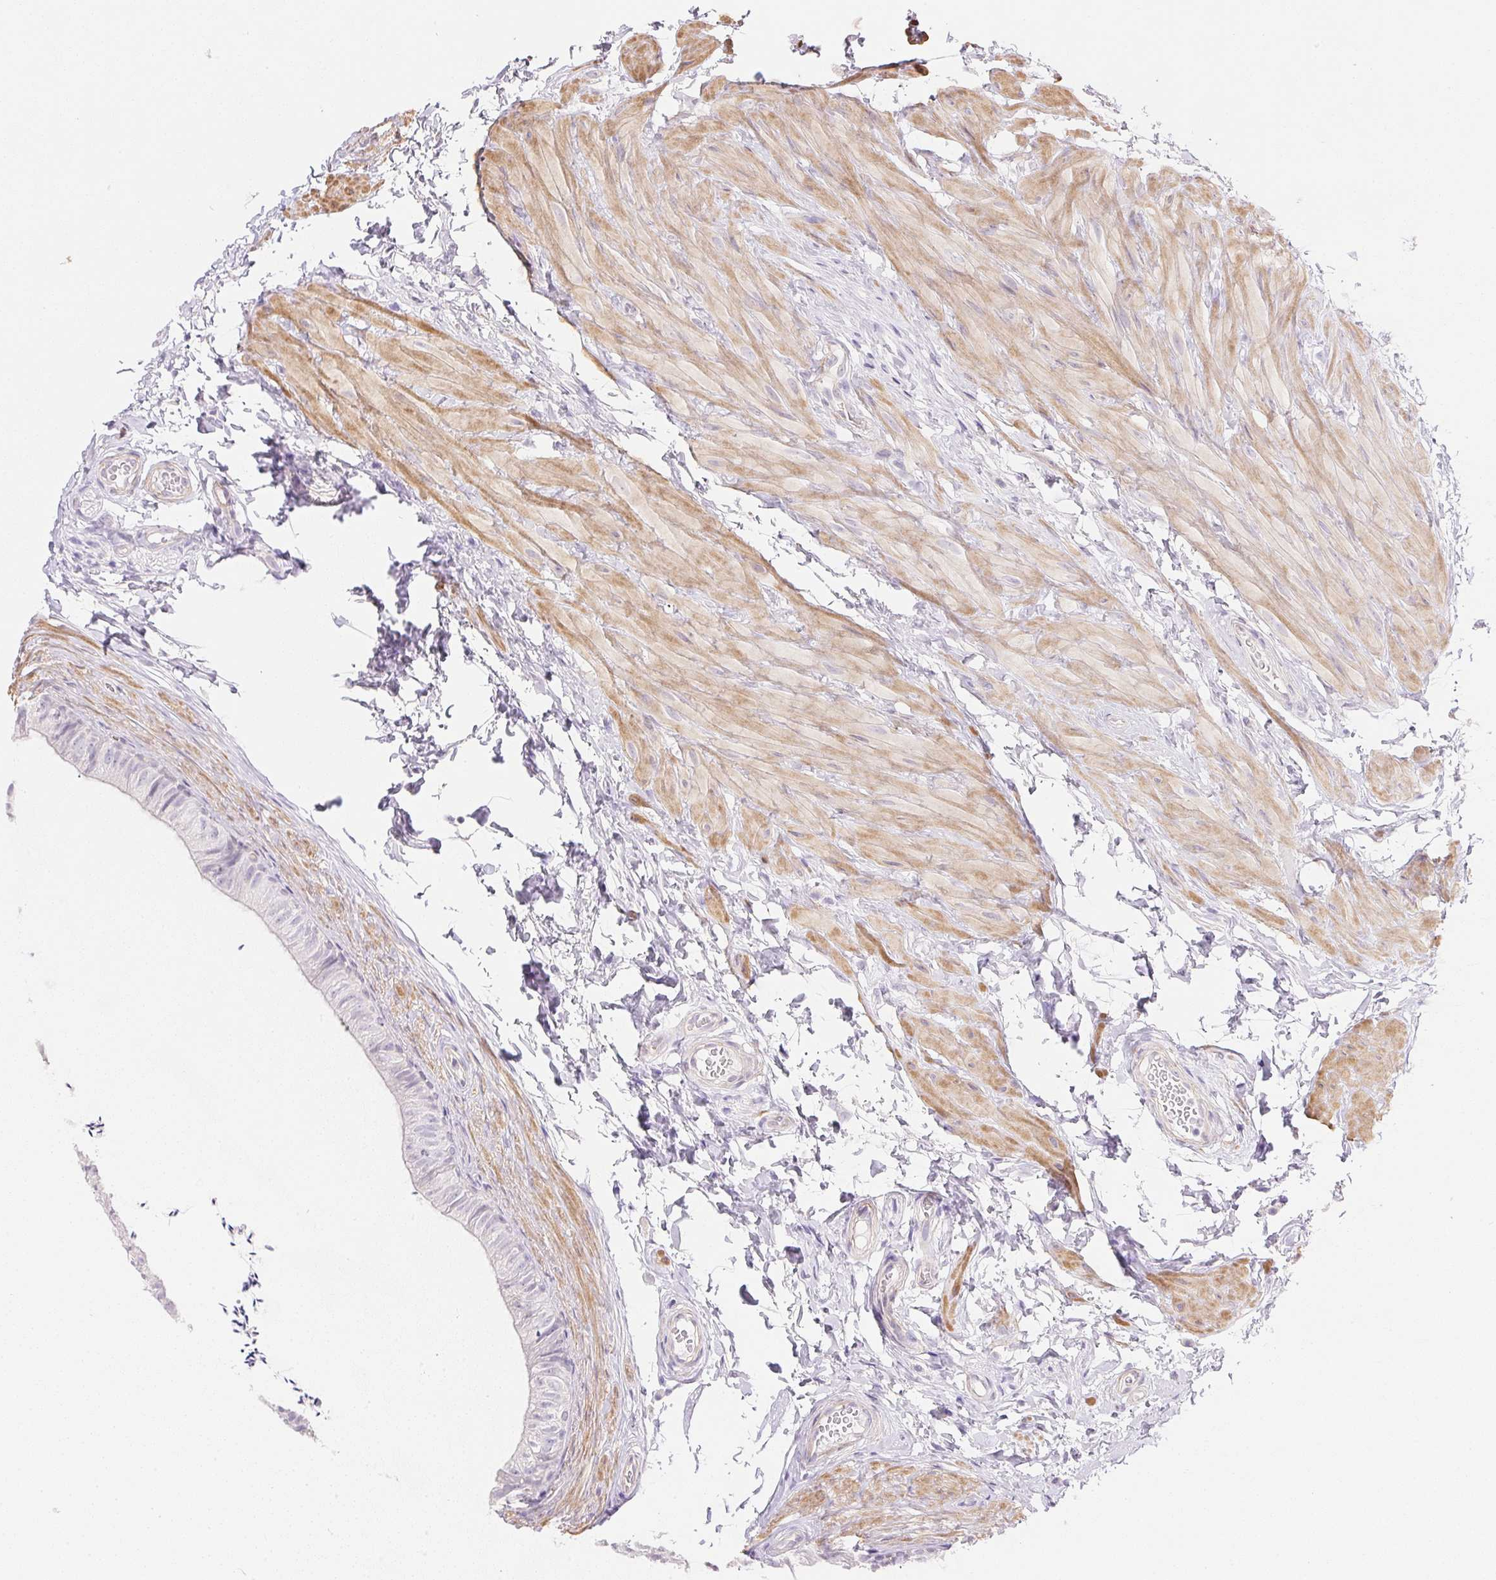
{"staining": {"intensity": "negative", "quantity": "none", "location": "none"}, "tissue": "epididymis", "cell_type": "Glandular cells", "image_type": "normal", "snomed": [{"axis": "morphology", "description": "Normal tissue, NOS"}, {"axis": "topography", "description": "Epididymis, spermatic cord, NOS"}, {"axis": "topography", "description": "Epididymis"}, {"axis": "topography", "description": "Peripheral nerve tissue"}], "caption": "Immunohistochemistry micrograph of benign epididymis: human epididymis stained with DAB (3,3'-diaminobenzidine) shows no significant protein positivity in glandular cells. (IHC, brightfield microscopy, high magnification).", "gene": "KCNE2", "patient": {"sex": "male", "age": 29}}